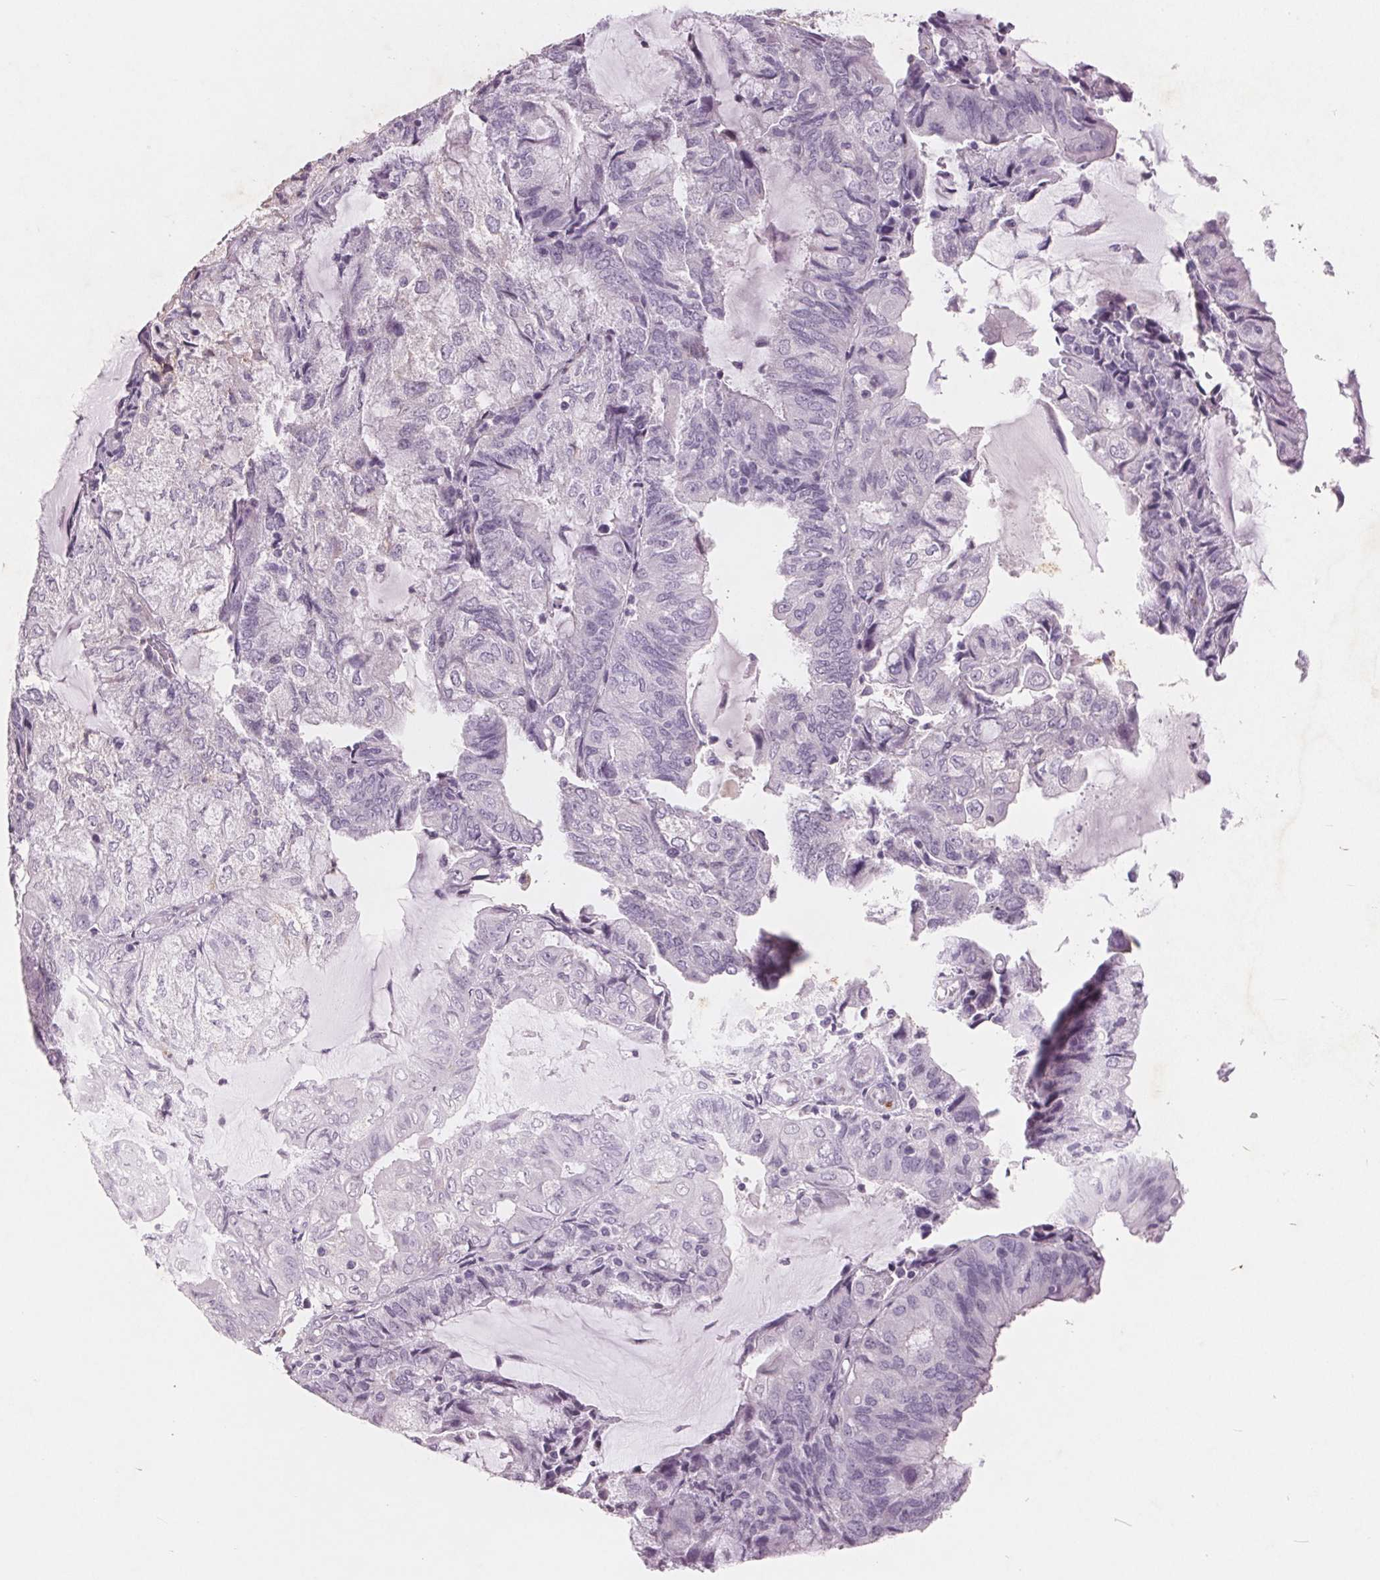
{"staining": {"intensity": "negative", "quantity": "none", "location": "none"}, "tissue": "endometrial cancer", "cell_type": "Tumor cells", "image_type": "cancer", "snomed": [{"axis": "morphology", "description": "Adenocarcinoma, NOS"}, {"axis": "topography", "description": "Endometrium"}], "caption": "Immunohistochemical staining of endometrial adenocarcinoma displays no significant staining in tumor cells. (DAB (3,3'-diaminobenzidine) IHC, high magnification).", "gene": "PTPN14", "patient": {"sex": "female", "age": 81}}